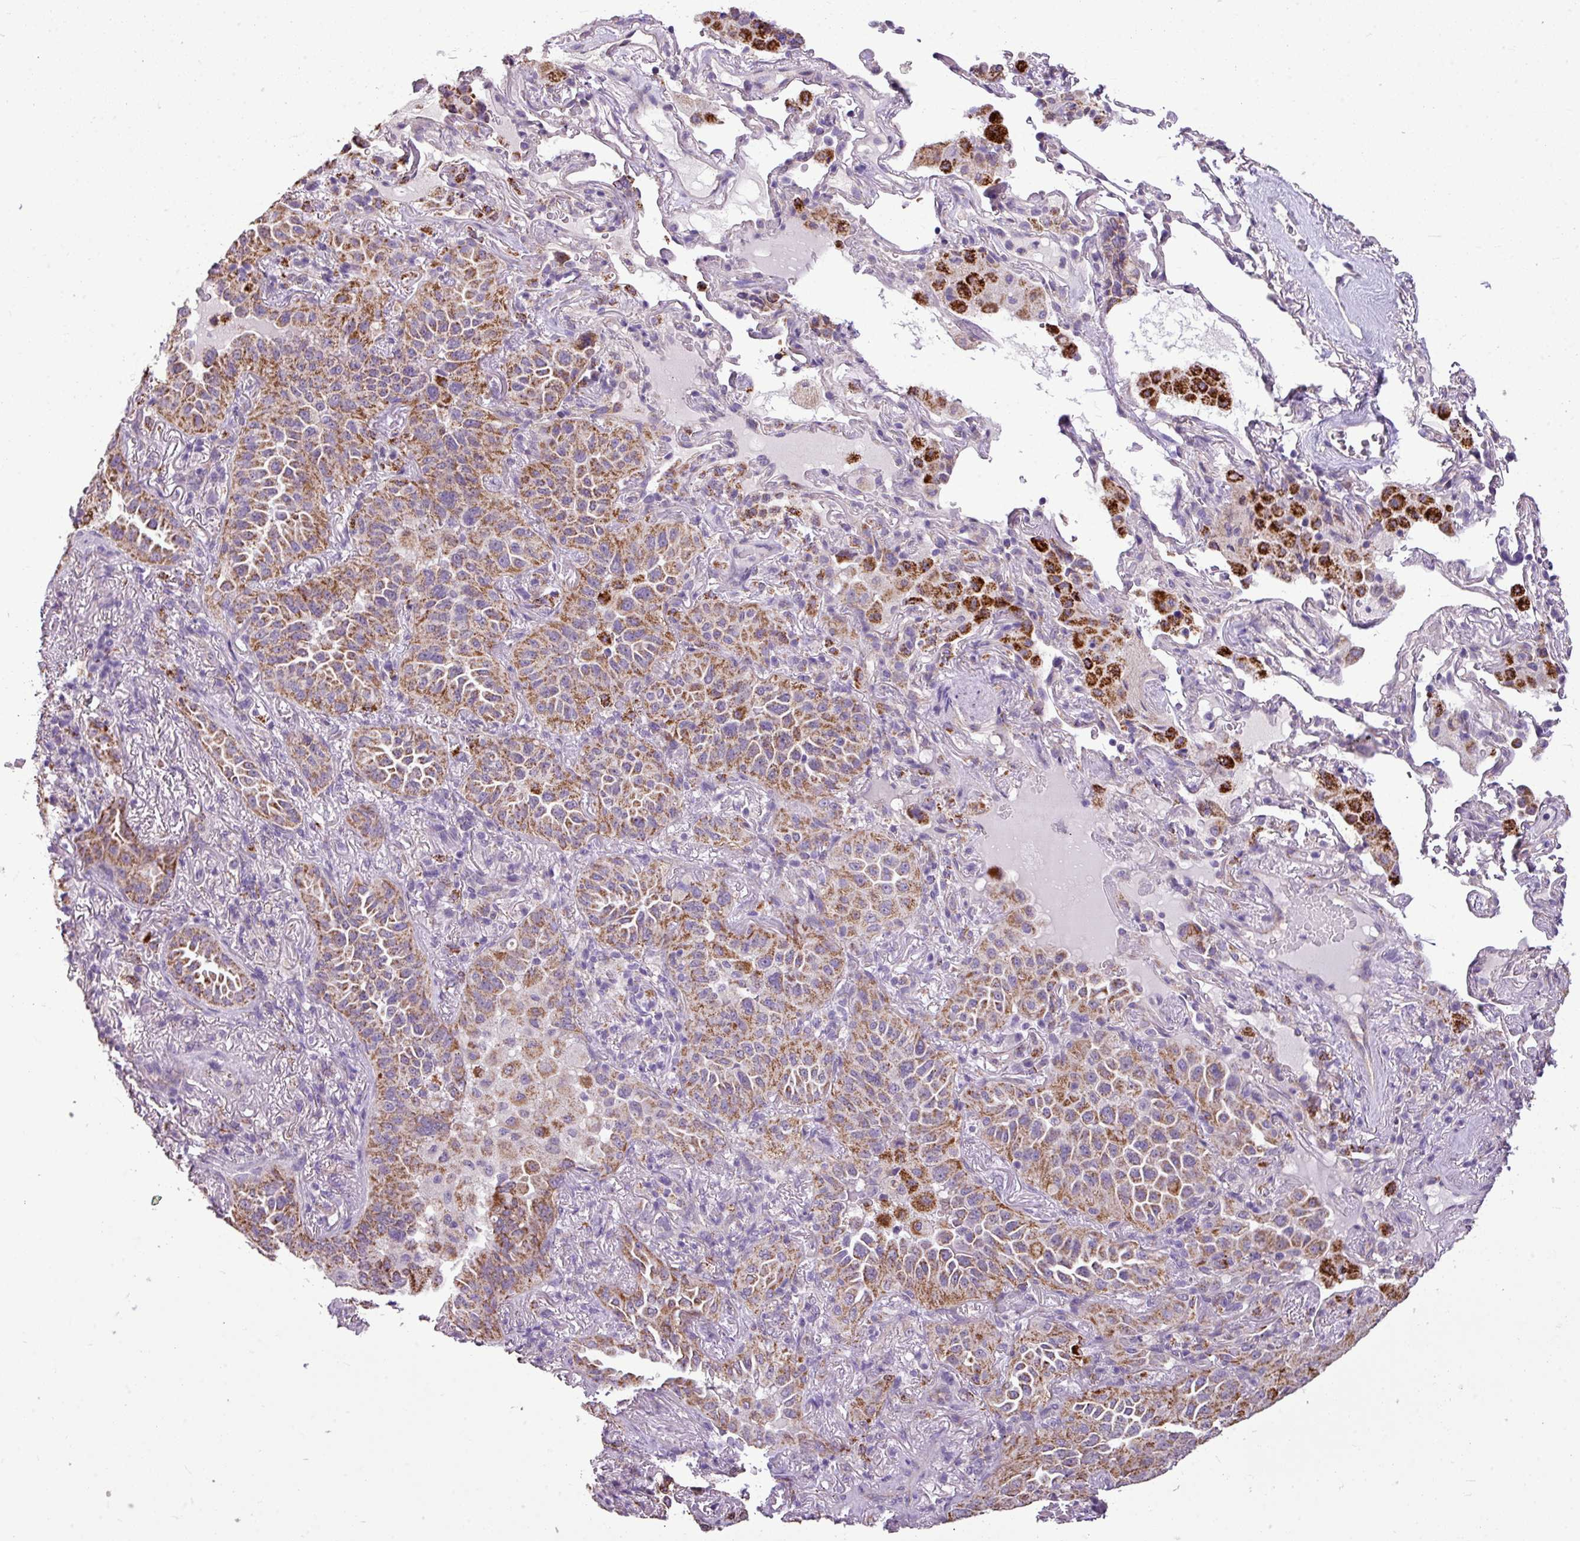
{"staining": {"intensity": "moderate", "quantity": ">75%", "location": "cytoplasmic/membranous"}, "tissue": "lung cancer", "cell_type": "Tumor cells", "image_type": "cancer", "snomed": [{"axis": "morphology", "description": "Adenocarcinoma, NOS"}, {"axis": "topography", "description": "Lung"}], "caption": "Brown immunohistochemical staining in lung adenocarcinoma exhibits moderate cytoplasmic/membranous staining in approximately >75% of tumor cells. Immunohistochemistry (ihc) stains the protein in brown and the nuclei are stained blue.", "gene": "ALDH2", "patient": {"sex": "female", "age": 69}}